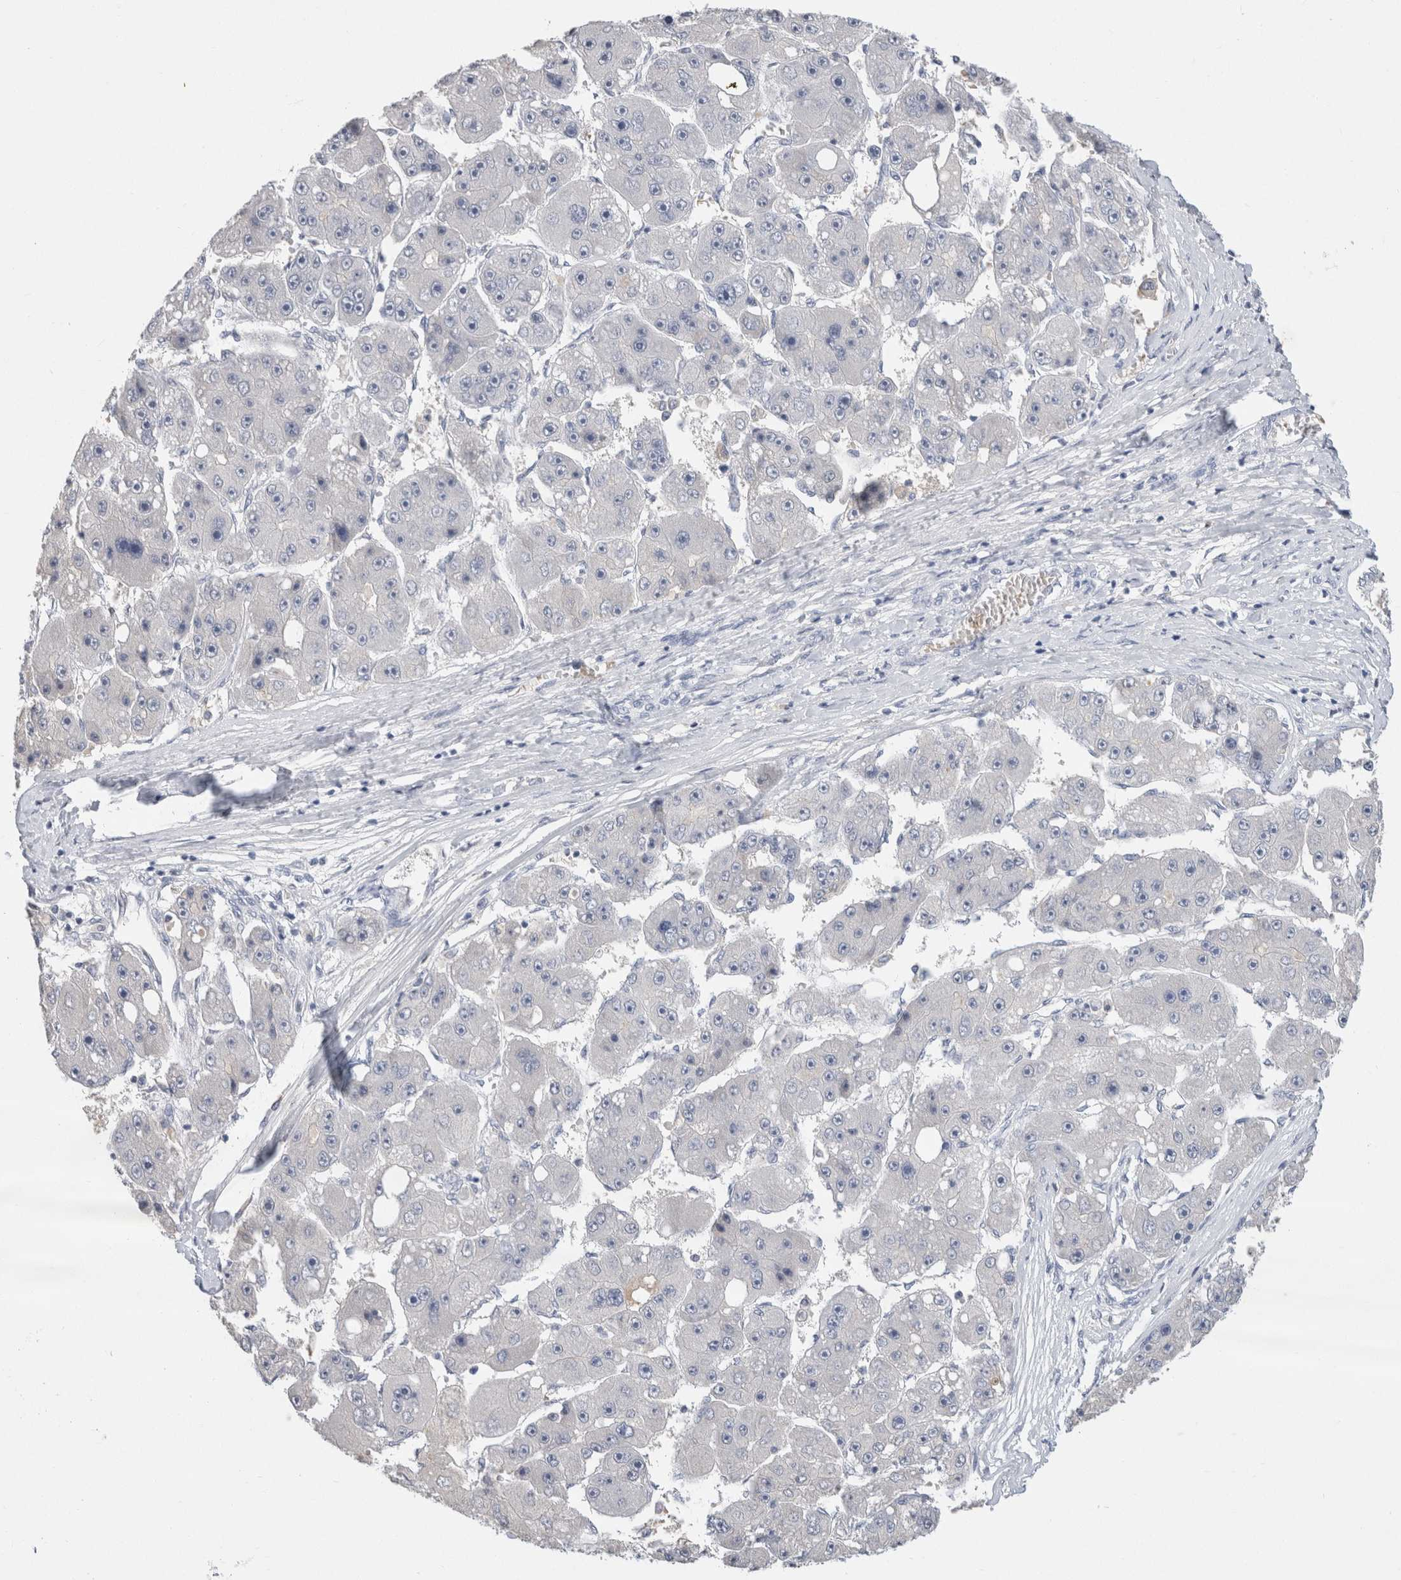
{"staining": {"intensity": "negative", "quantity": "none", "location": "none"}, "tissue": "liver cancer", "cell_type": "Tumor cells", "image_type": "cancer", "snomed": [{"axis": "morphology", "description": "Carcinoma, Hepatocellular, NOS"}, {"axis": "topography", "description": "Liver"}], "caption": "An immunohistochemistry (IHC) micrograph of liver hepatocellular carcinoma is shown. There is no staining in tumor cells of liver hepatocellular carcinoma. Brightfield microscopy of IHC stained with DAB (3,3'-diaminobenzidine) (brown) and hematoxylin (blue), captured at high magnification.", "gene": "SCGB1A1", "patient": {"sex": "female", "age": 61}}